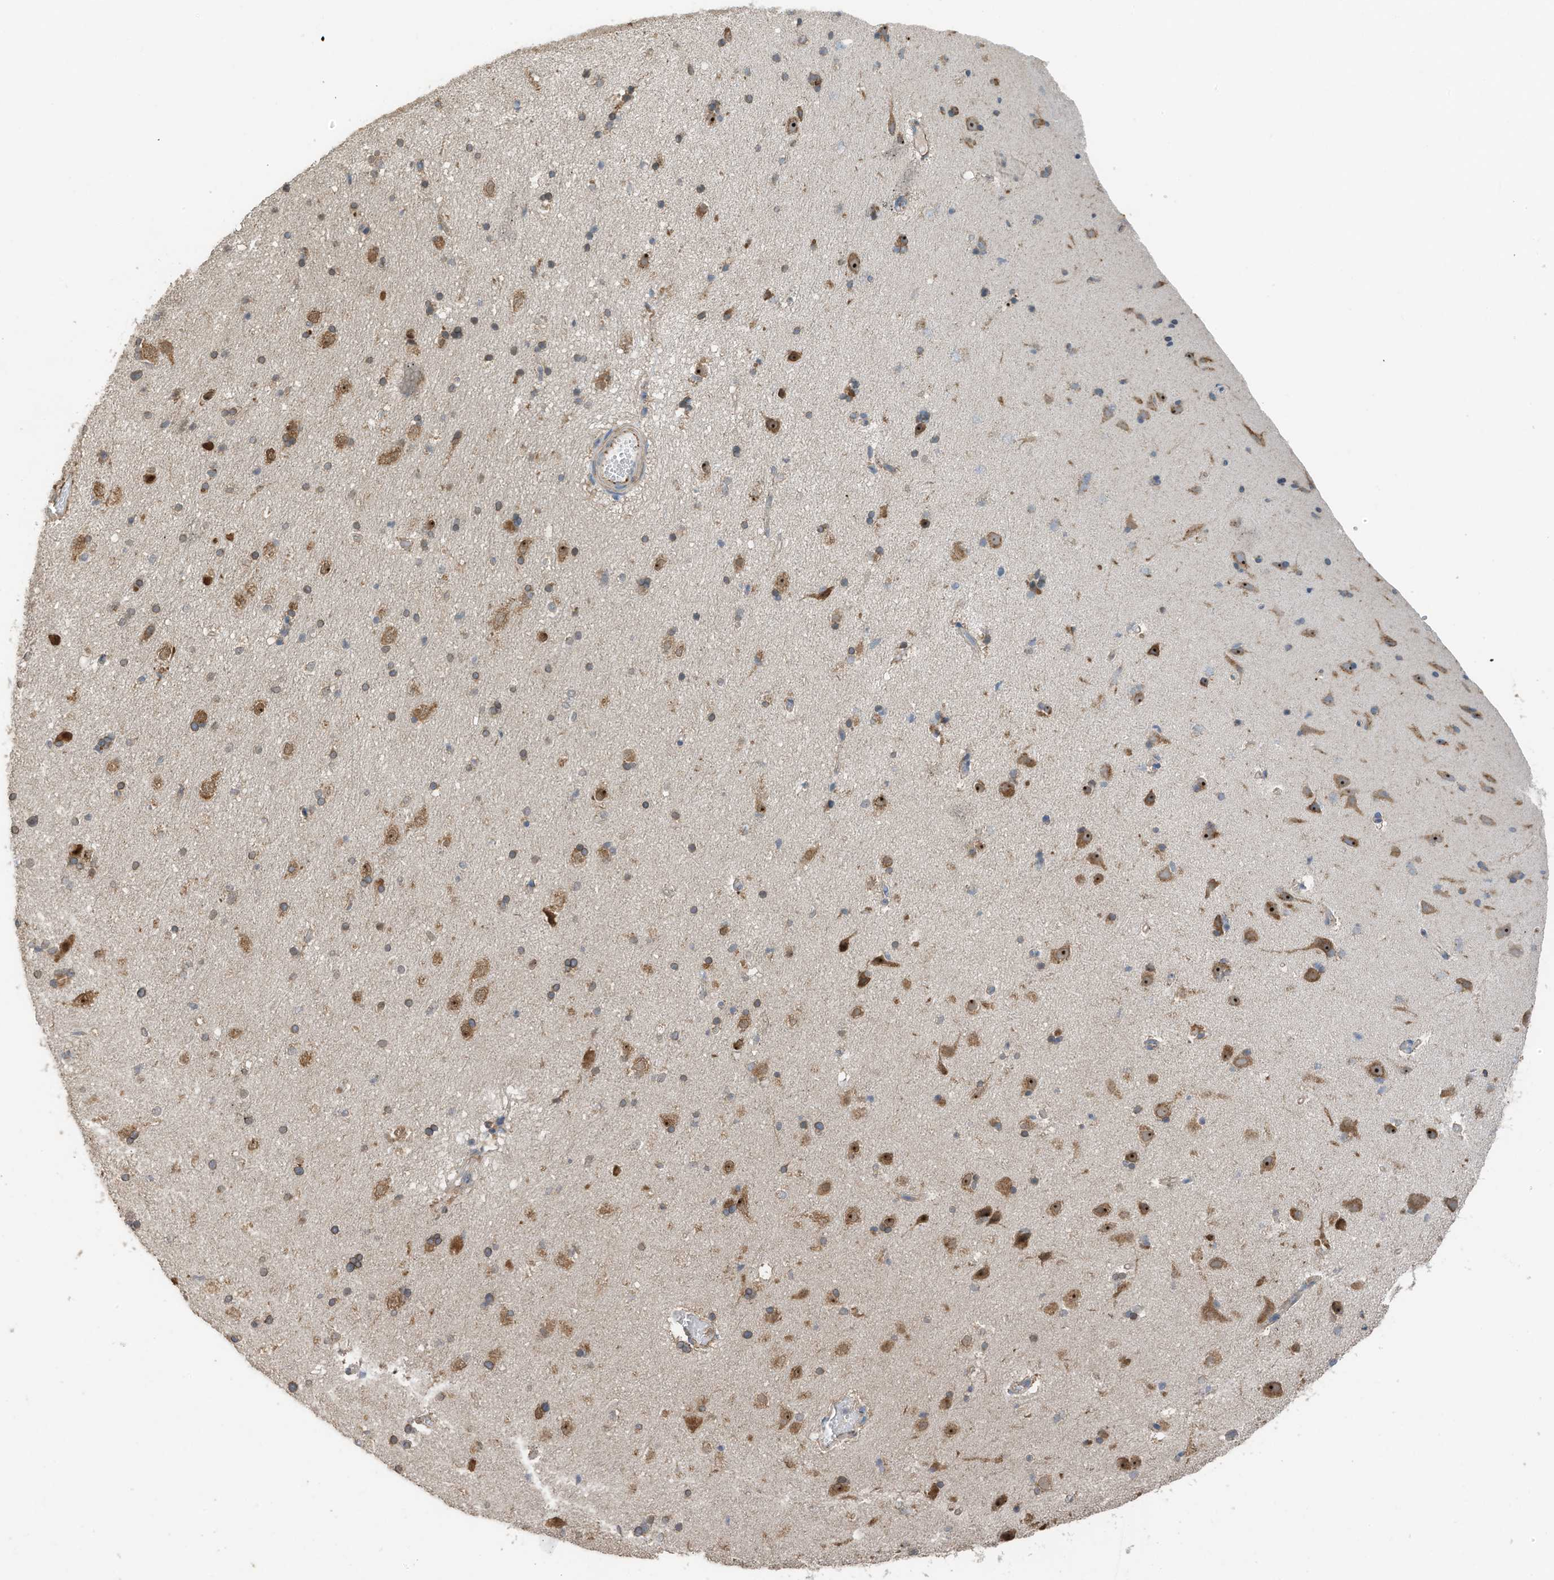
{"staining": {"intensity": "negative", "quantity": "none", "location": "none"}, "tissue": "cerebral cortex", "cell_type": "Endothelial cells", "image_type": "normal", "snomed": [{"axis": "morphology", "description": "Normal tissue, NOS"}, {"axis": "topography", "description": "Cerebral cortex"}], "caption": "Immunohistochemical staining of normal human cerebral cortex shows no significant staining in endothelial cells.", "gene": "ERLEC1", "patient": {"sex": "male", "age": 34}}